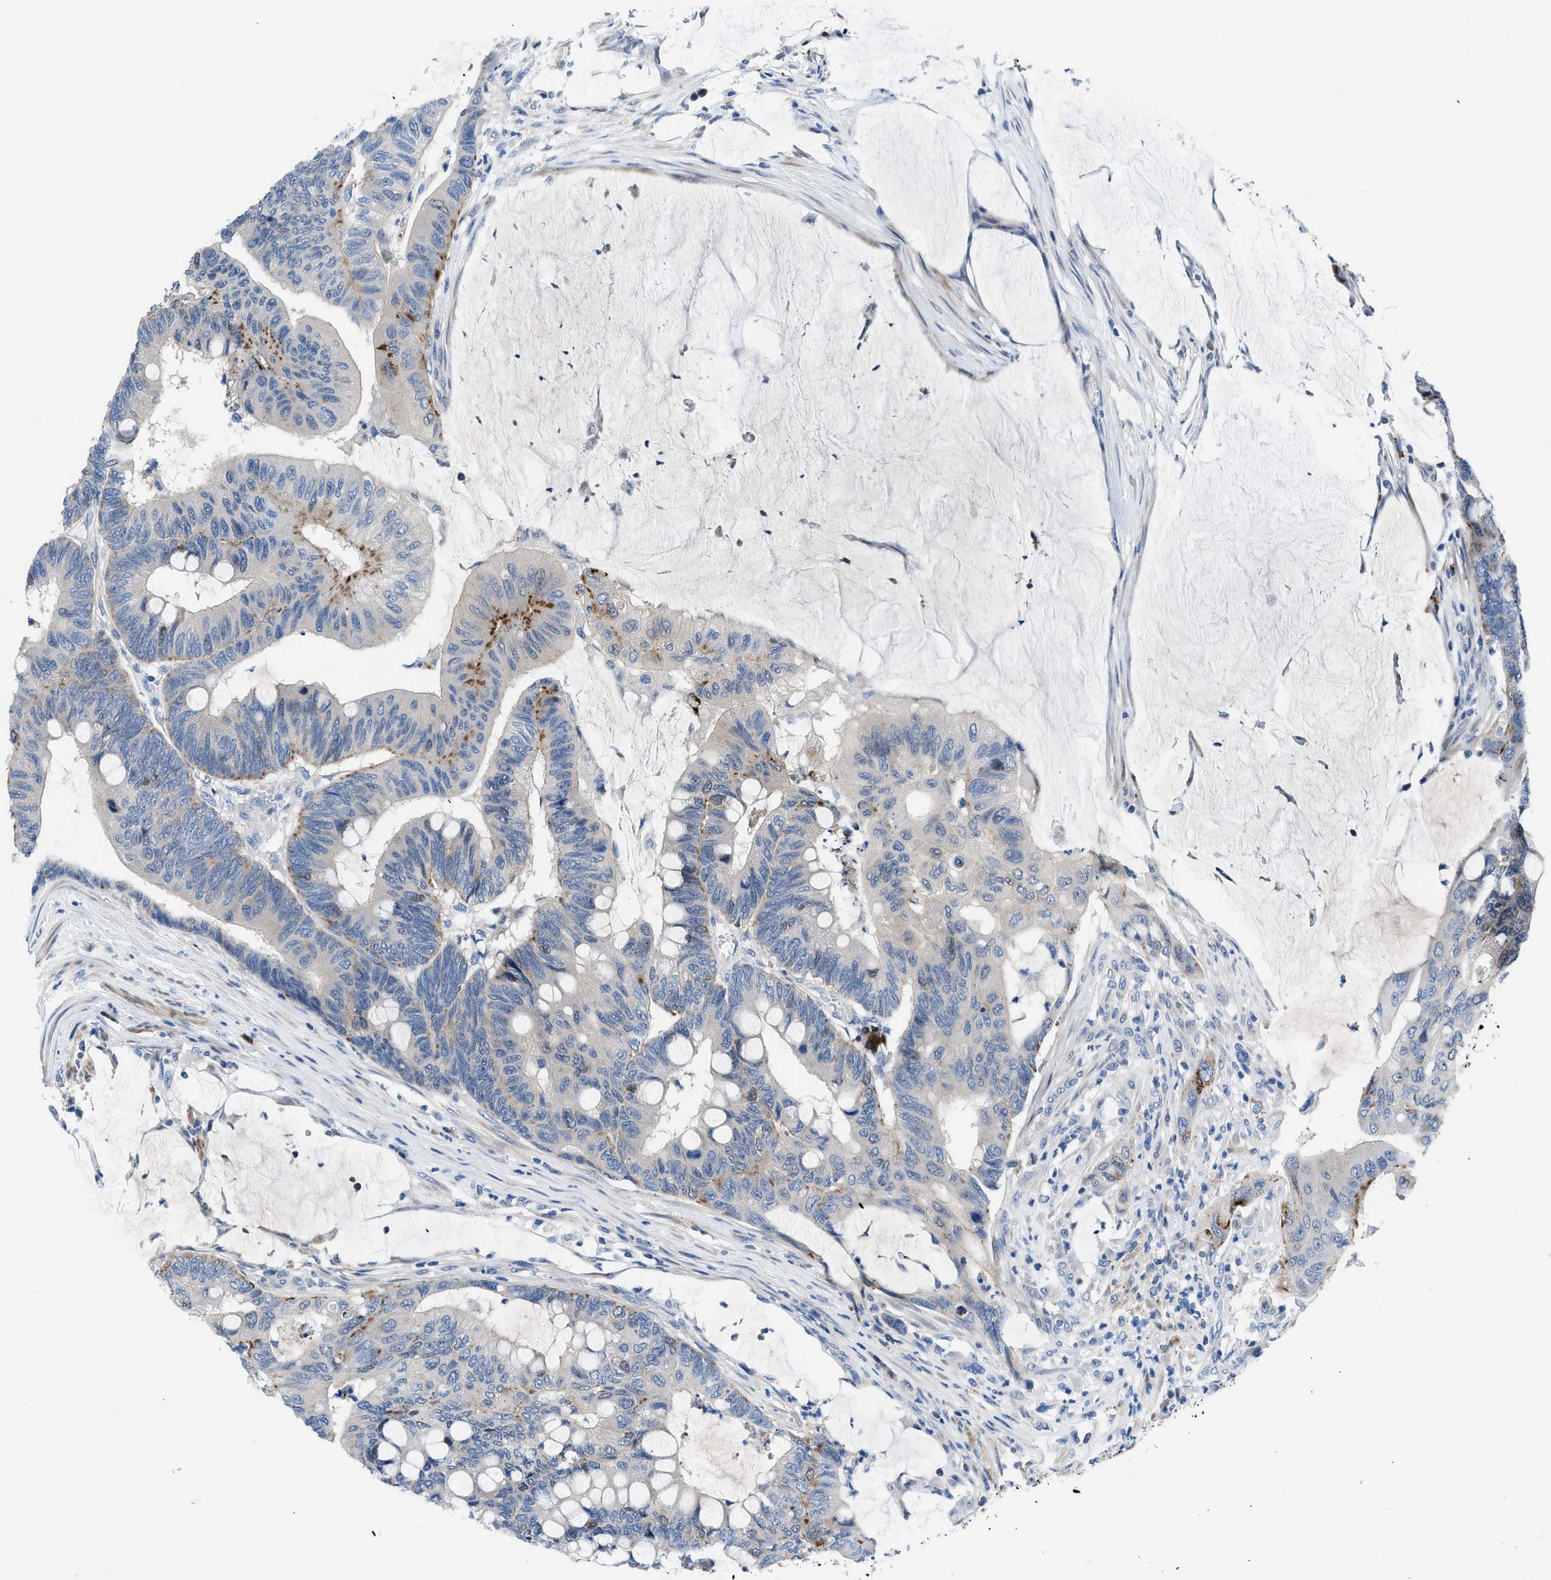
{"staining": {"intensity": "negative", "quantity": "none", "location": "none"}, "tissue": "colorectal cancer", "cell_type": "Tumor cells", "image_type": "cancer", "snomed": [{"axis": "morphology", "description": "Normal tissue, NOS"}, {"axis": "morphology", "description": "Adenocarcinoma, NOS"}, {"axis": "topography", "description": "Rectum"}], "caption": "A photomicrograph of human colorectal cancer (adenocarcinoma) is negative for staining in tumor cells.", "gene": "UAP1", "patient": {"sex": "male", "age": 92}}